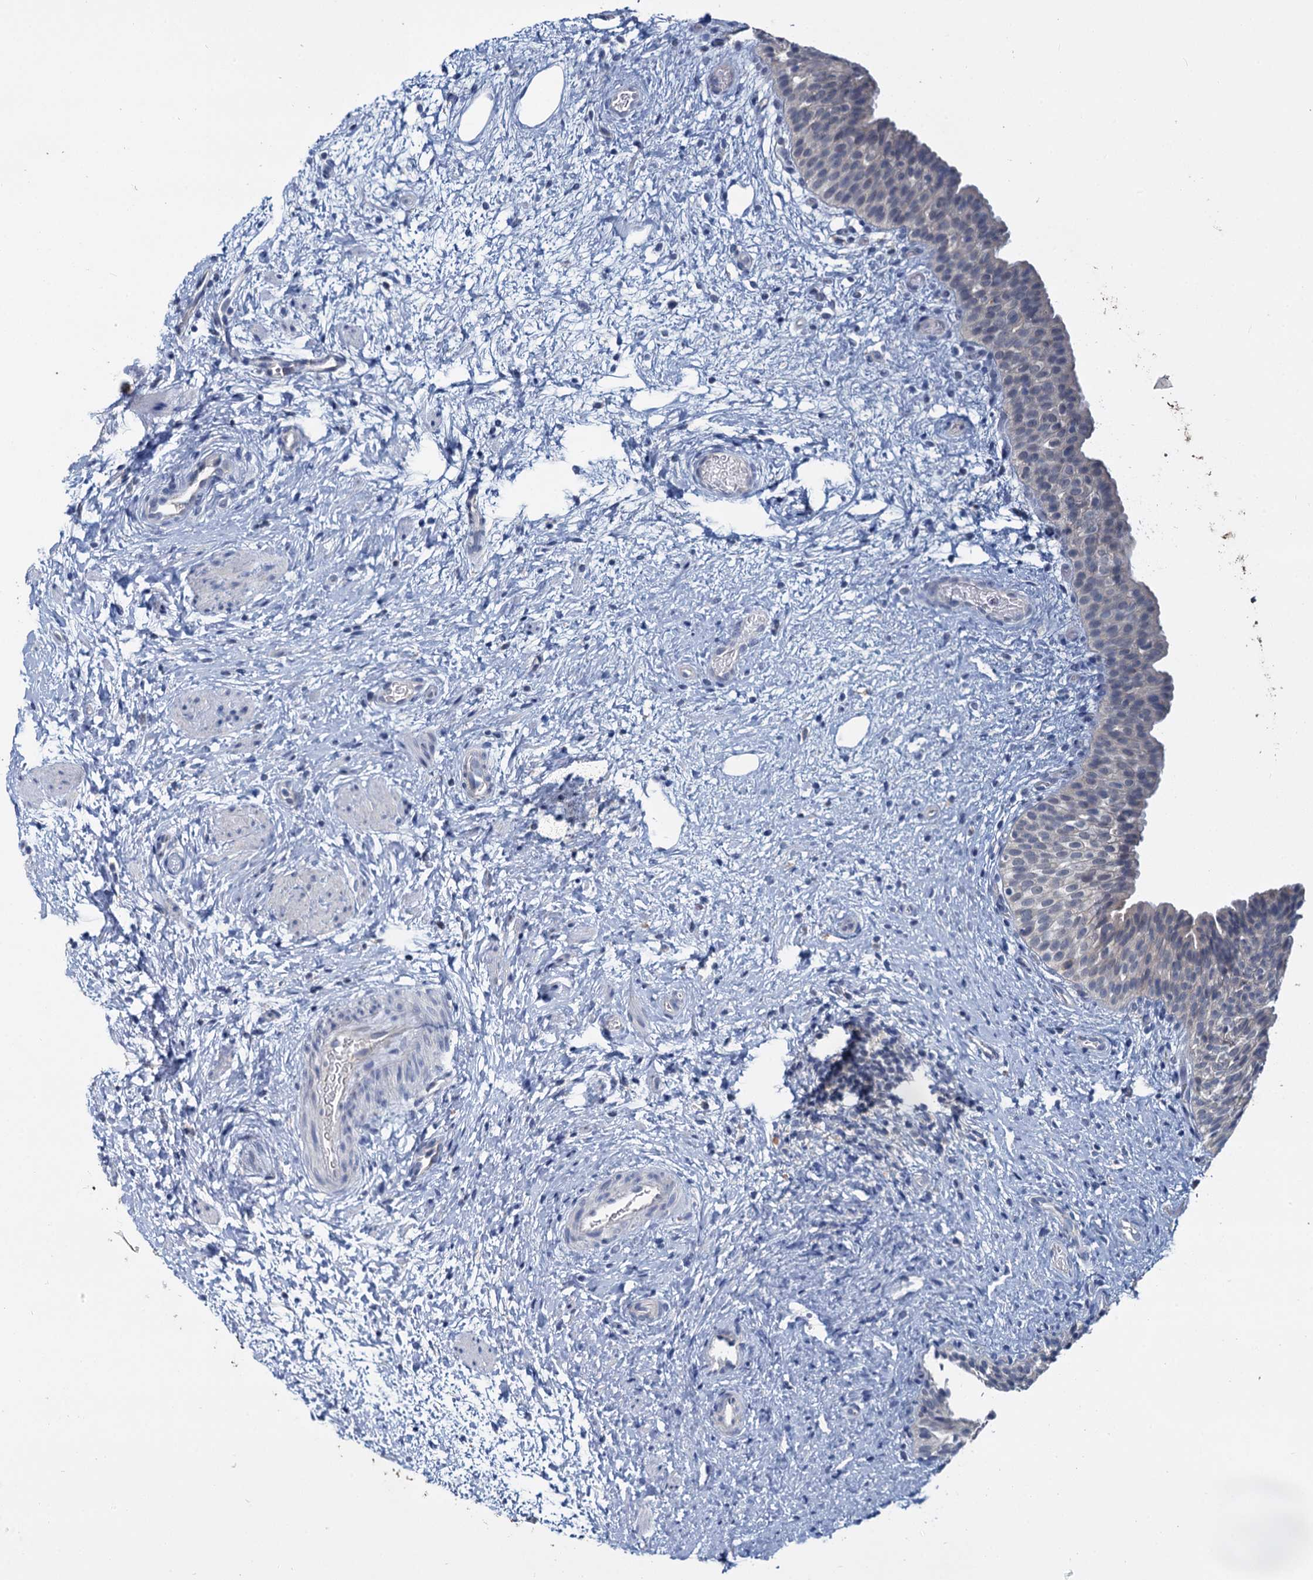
{"staining": {"intensity": "negative", "quantity": "none", "location": "none"}, "tissue": "urinary bladder", "cell_type": "Urothelial cells", "image_type": "normal", "snomed": [{"axis": "morphology", "description": "Normal tissue, NOS"}, {"axis": "topography", "description": "Urinary bladder"}], "caption": "IHC of unremarkable human urinary bladder exhibits no expression in urothelial cells. (DAB IHC visualized using brightfield microscopy, high magnification).", "gene": "ANKRD42", "patient": {"sex": "male", "age": 1}}